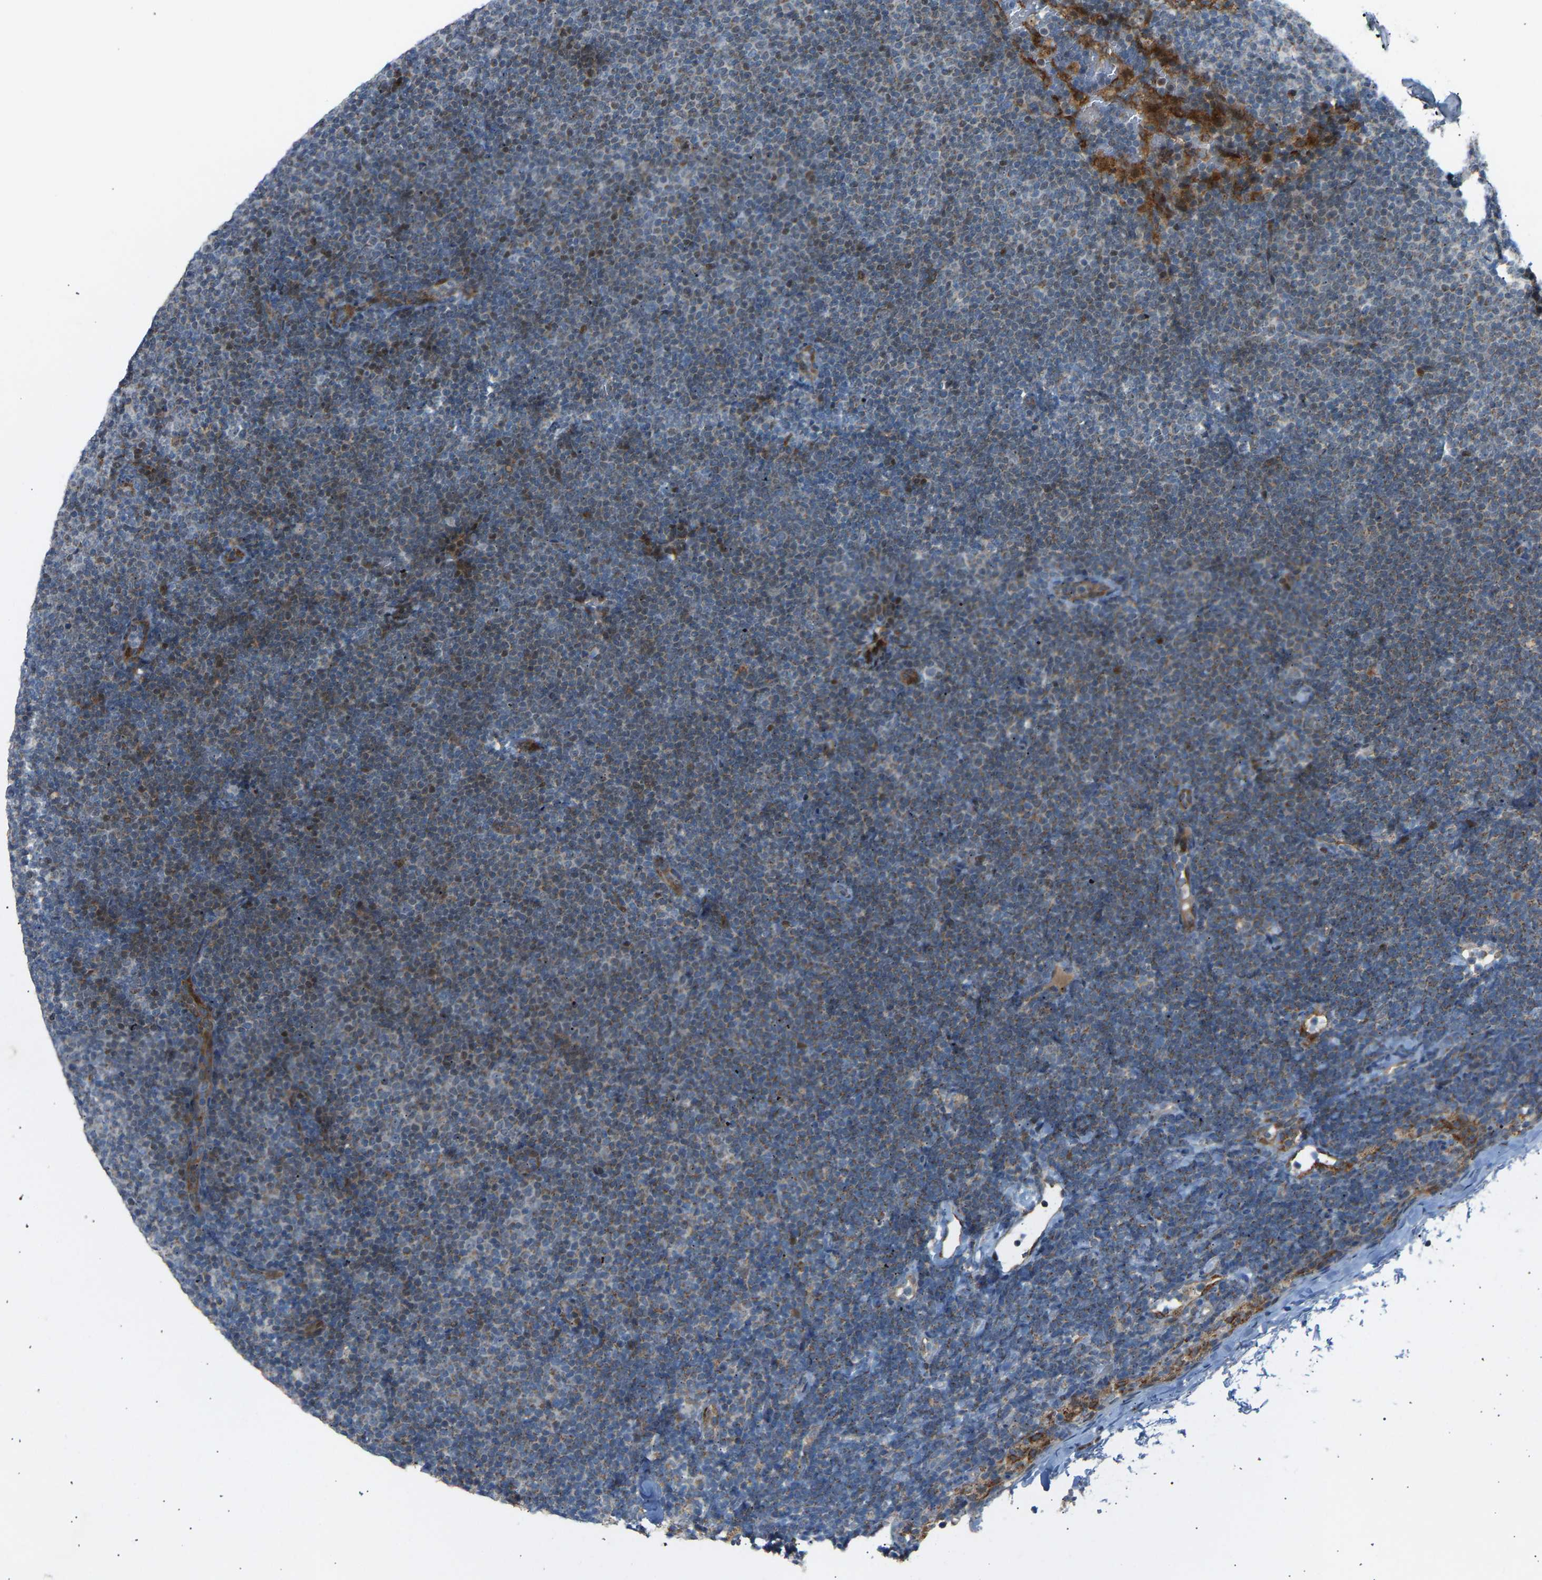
{"staining": {"intensity": "moderate", "quantity": "25%-75%", "location": "cytoplasmic/membranous,nuclear"}, "tissue": "lymphoma", "cell_type": "Tumor cells", "image_type": "cancer", "snomed": [{"axis": "morphology", "description": "Malignant lymphoma, non-Hodgkin's type, Low grade"}, {"axis": "topography", "description": "Lymph node"}], "caption": "Brown immunohistochemical staining in human low-grade malignant lymphoma, non-Hodgkin's type demonstrates moderate cytoplasmic/membranous and nuclear staining in approximately 25%-75% of tumor cells. (brown staining indicates protein expression, while blue staining denotes nuclei).", "gene": "VPS41", "patient": {"sex": "female", "age": 53}}